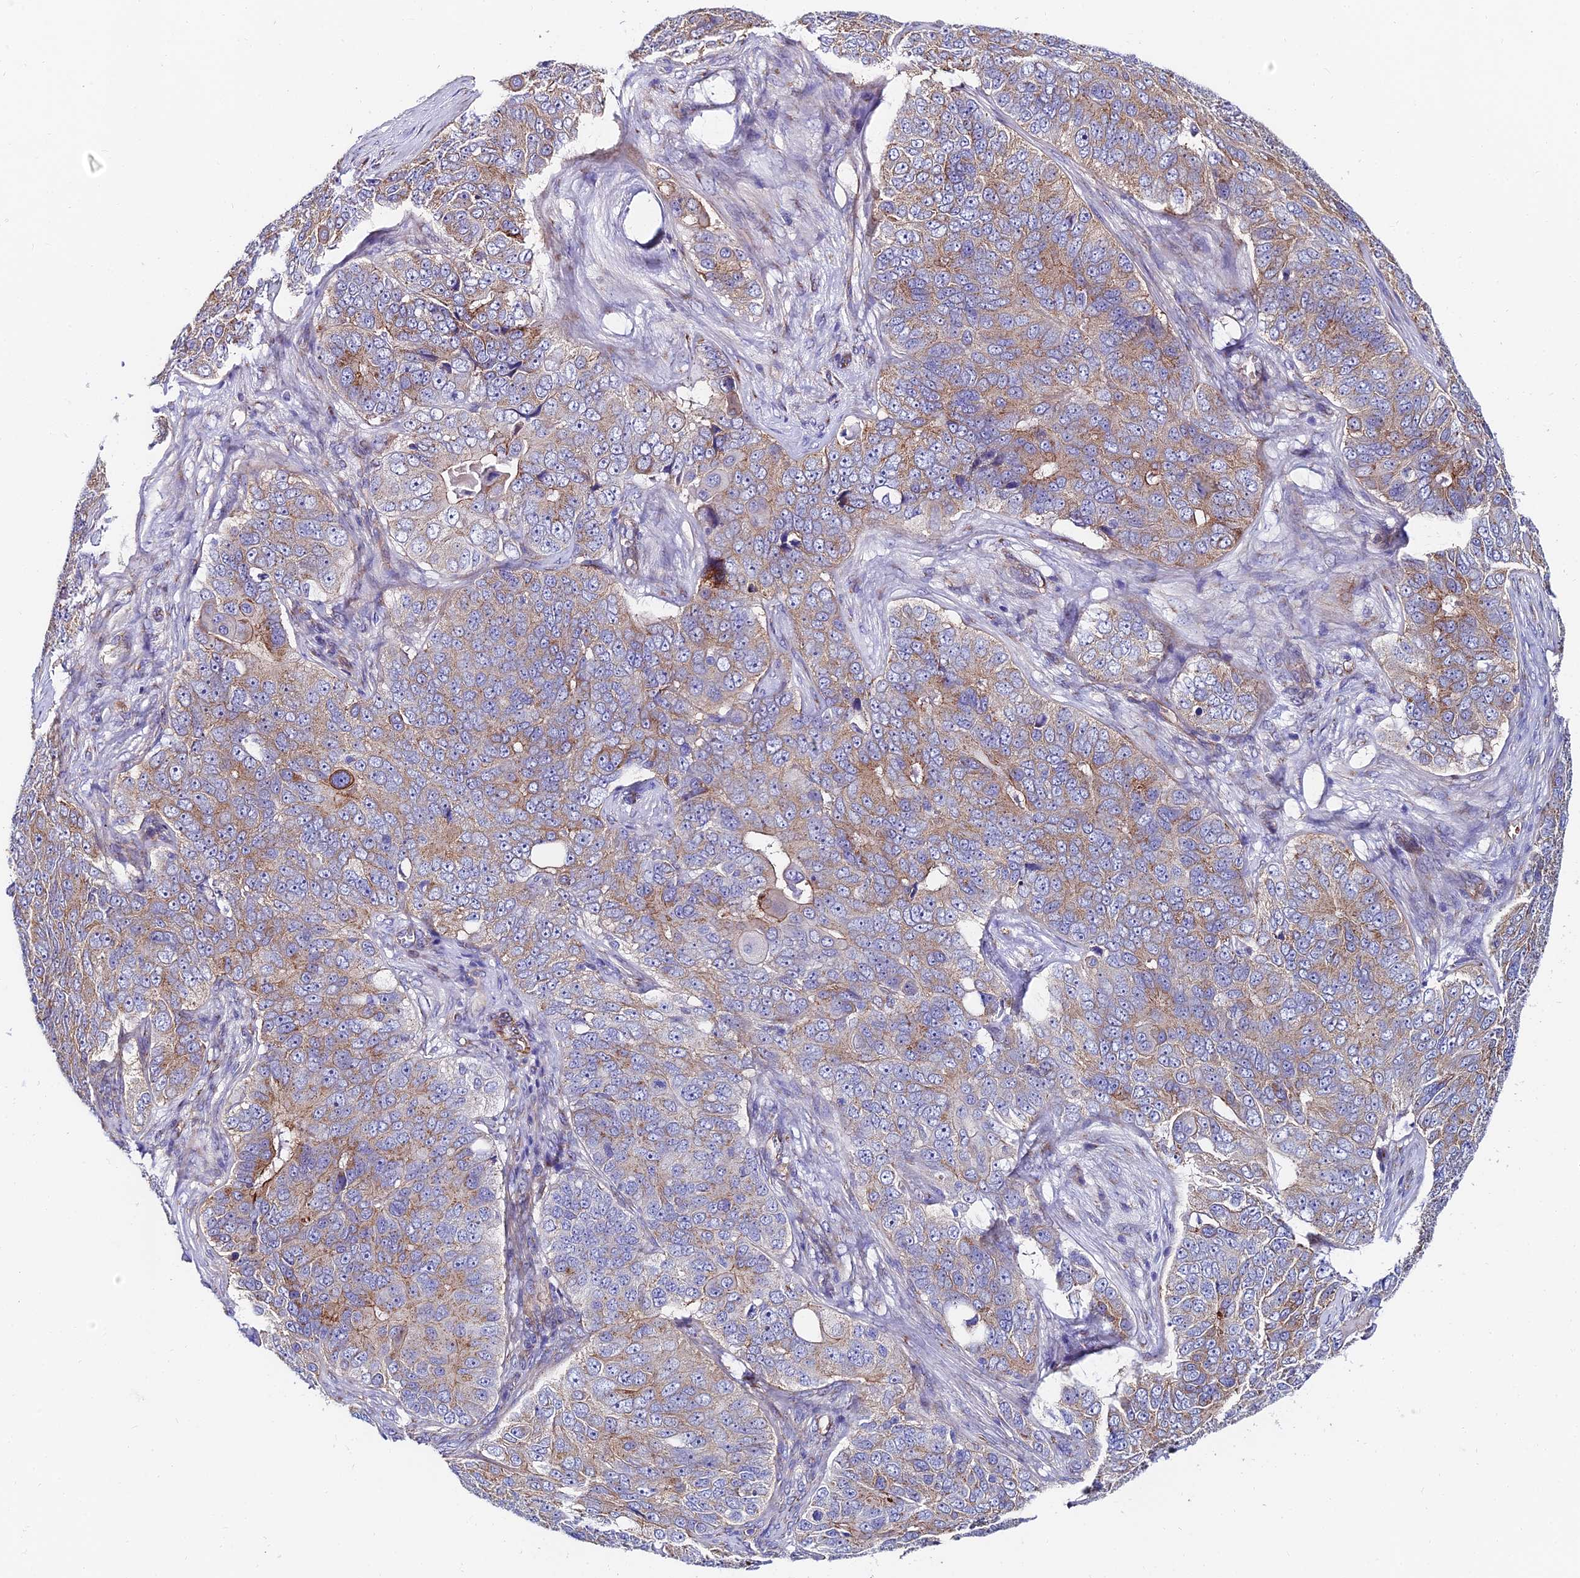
{"staining": {"intensity": "moderate", "quantity": "25%-75%", "location": "cytoplasmic/membranous"}, "tissue": "ovarian cancer", "cell_type": "Tumor cells", "image_type": "cancer", "snomed": [{"axis": "morphology", "description": "Carcinoma, endometroid"}, {"axis": "topography", "description": "Ovary"}], "caption": "About 25%-75% of tumor cells in human endometroid carcinoma (ovarian) show moderate cytoplasmic/membranous protein expression as visualized by brown immunohistochemical staining.", "gene": "ADGRF3", "patient": {"sex": "female", "age": 51}}